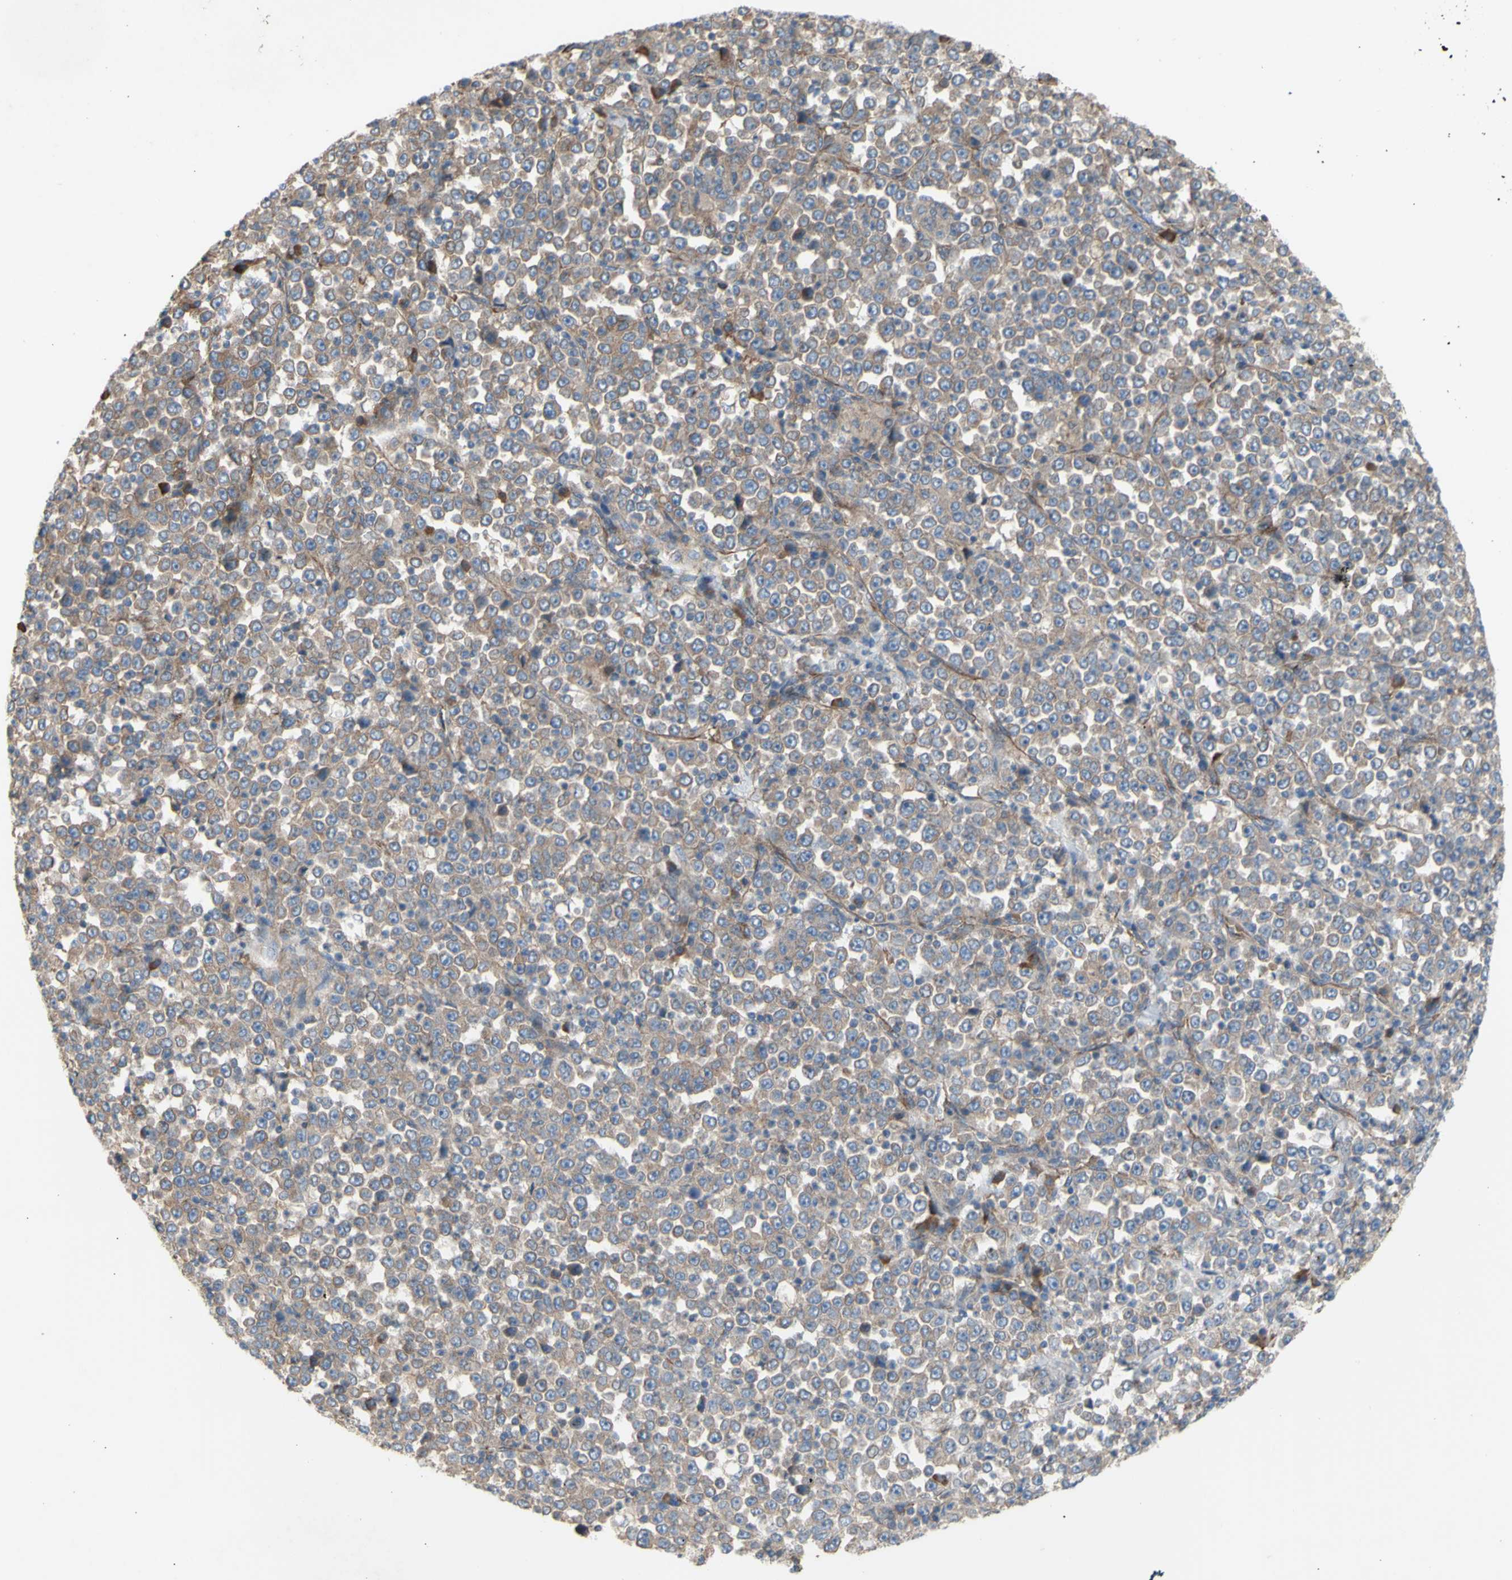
{"staining": {"intensity": "moderate", "quantity": ">75%", "location": "cytoplasmic/membranous"}, "tissue": "stomach cancer", "cell_type": "Tumor cells", "image_type": "cancer", "snomed": [{"axis": "morphology", "description": "Normal tissue, NOS"}, {"axis": "morphology", "description": "Adenocarcinoma, NOS"}, {"axis": "topography", "description": "Stomach, upper"}, {"axis": "topography", "description": "Stomach"}], "caption": "Stomach cancer stained with DAB (3,3'-diaminobenzidine) immunohistochemistry shows medium levels of moderate cytoplasmic/membranous expression in about >75% of tumor cells. (DAB = brown stain, brightfield microscopy at high magnification).", "gene": "KLC1", "patient": {"sex": "male", "age": 59}}